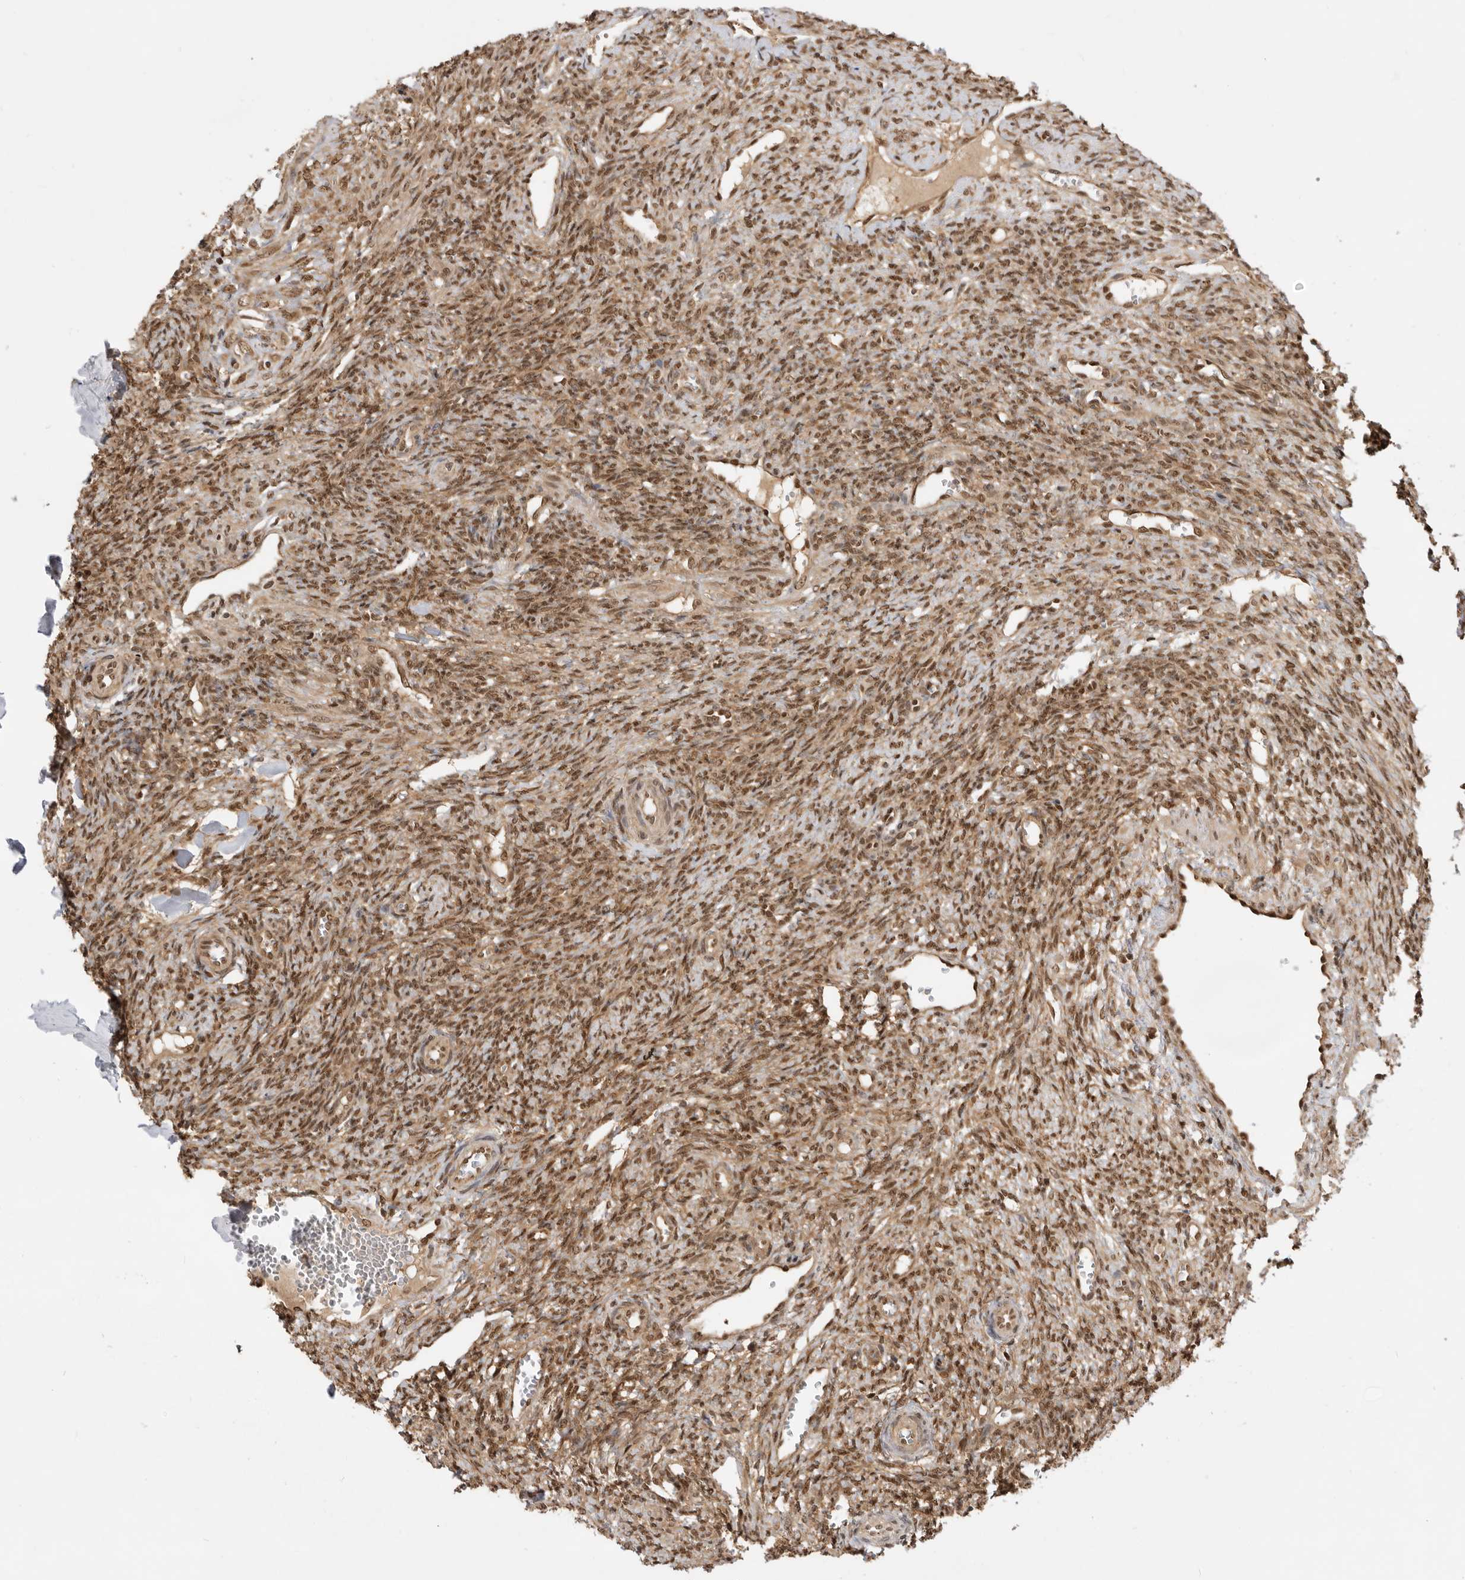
{"staining": {"intensity": "moderate", "quantity": ">75%", "location": "cytoplasmic/membranous,nuclear"}, "tissue": "ovary", "cell_type": "Ovarian stroma cells", "image_type": "normal", "snomed": [{"axis": "morphology", "description": "Normal tissue, NOS"}, {"axis": "topography", "description": "Ovary"}], "caption": "An IHC image of normal tissue is shown. Protein staining in brown labels moderate cytoplasmic/membranous,nuclear positivity in ovary within ovarian stroma cells.", "gene": "ADPRS", "patient": {"sex": "female", "age": 41}}